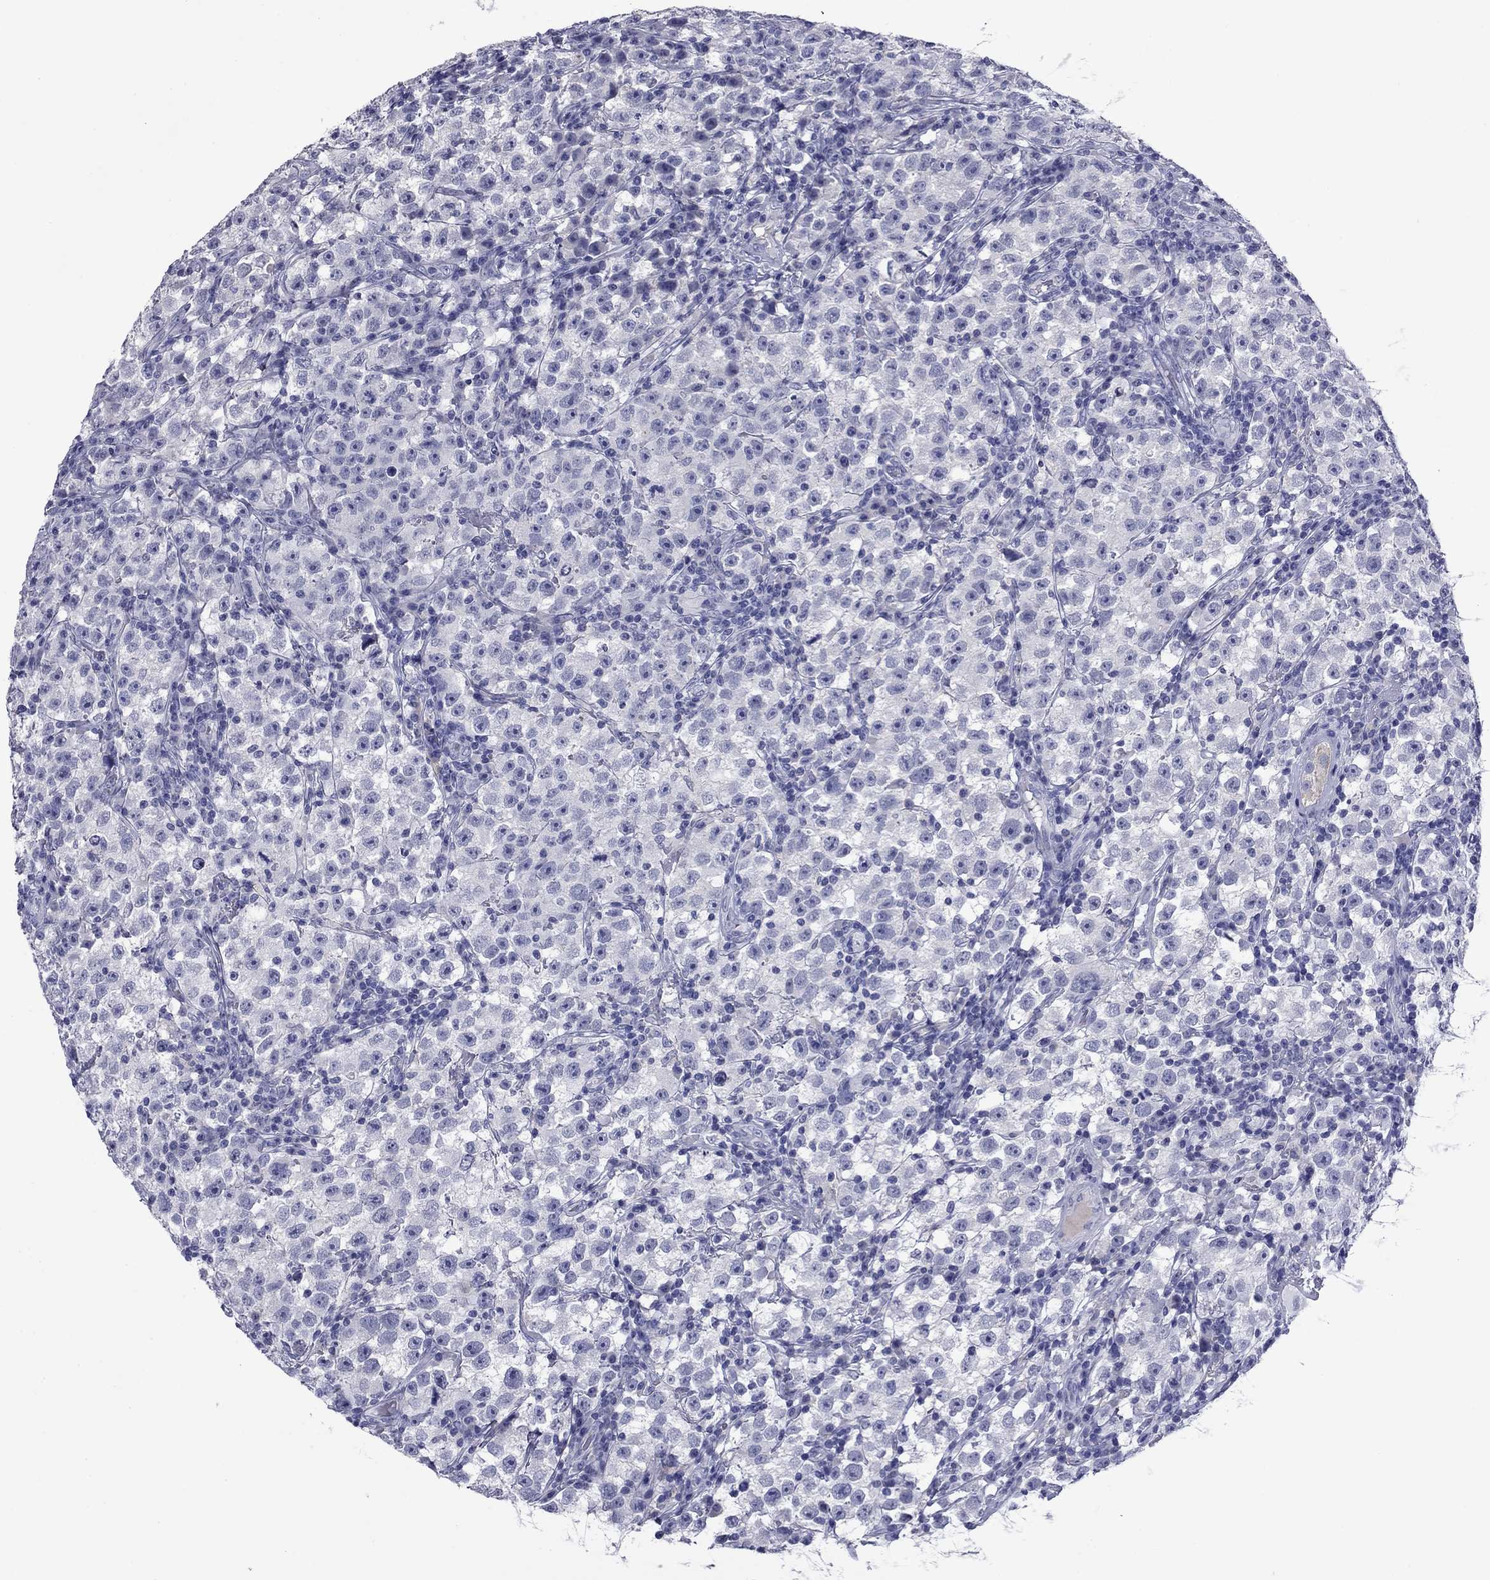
{"staining": {"intensity": "negative", "quantity": "none", "location": "none"}, "tissue": "testis cancer", "cell_type": "Tumor cells", "image_type": "cancer", "snomed": [{"axis": "morphology", "description": "Seminoma, NOS"}, {"axis": "topography", "description": "Testis"}], "caption": "Tumor cells are negative for protein expression in human seminoma (testis).", "gene": "CFAP119", "patient": {"sex": "male", "age": 22}}